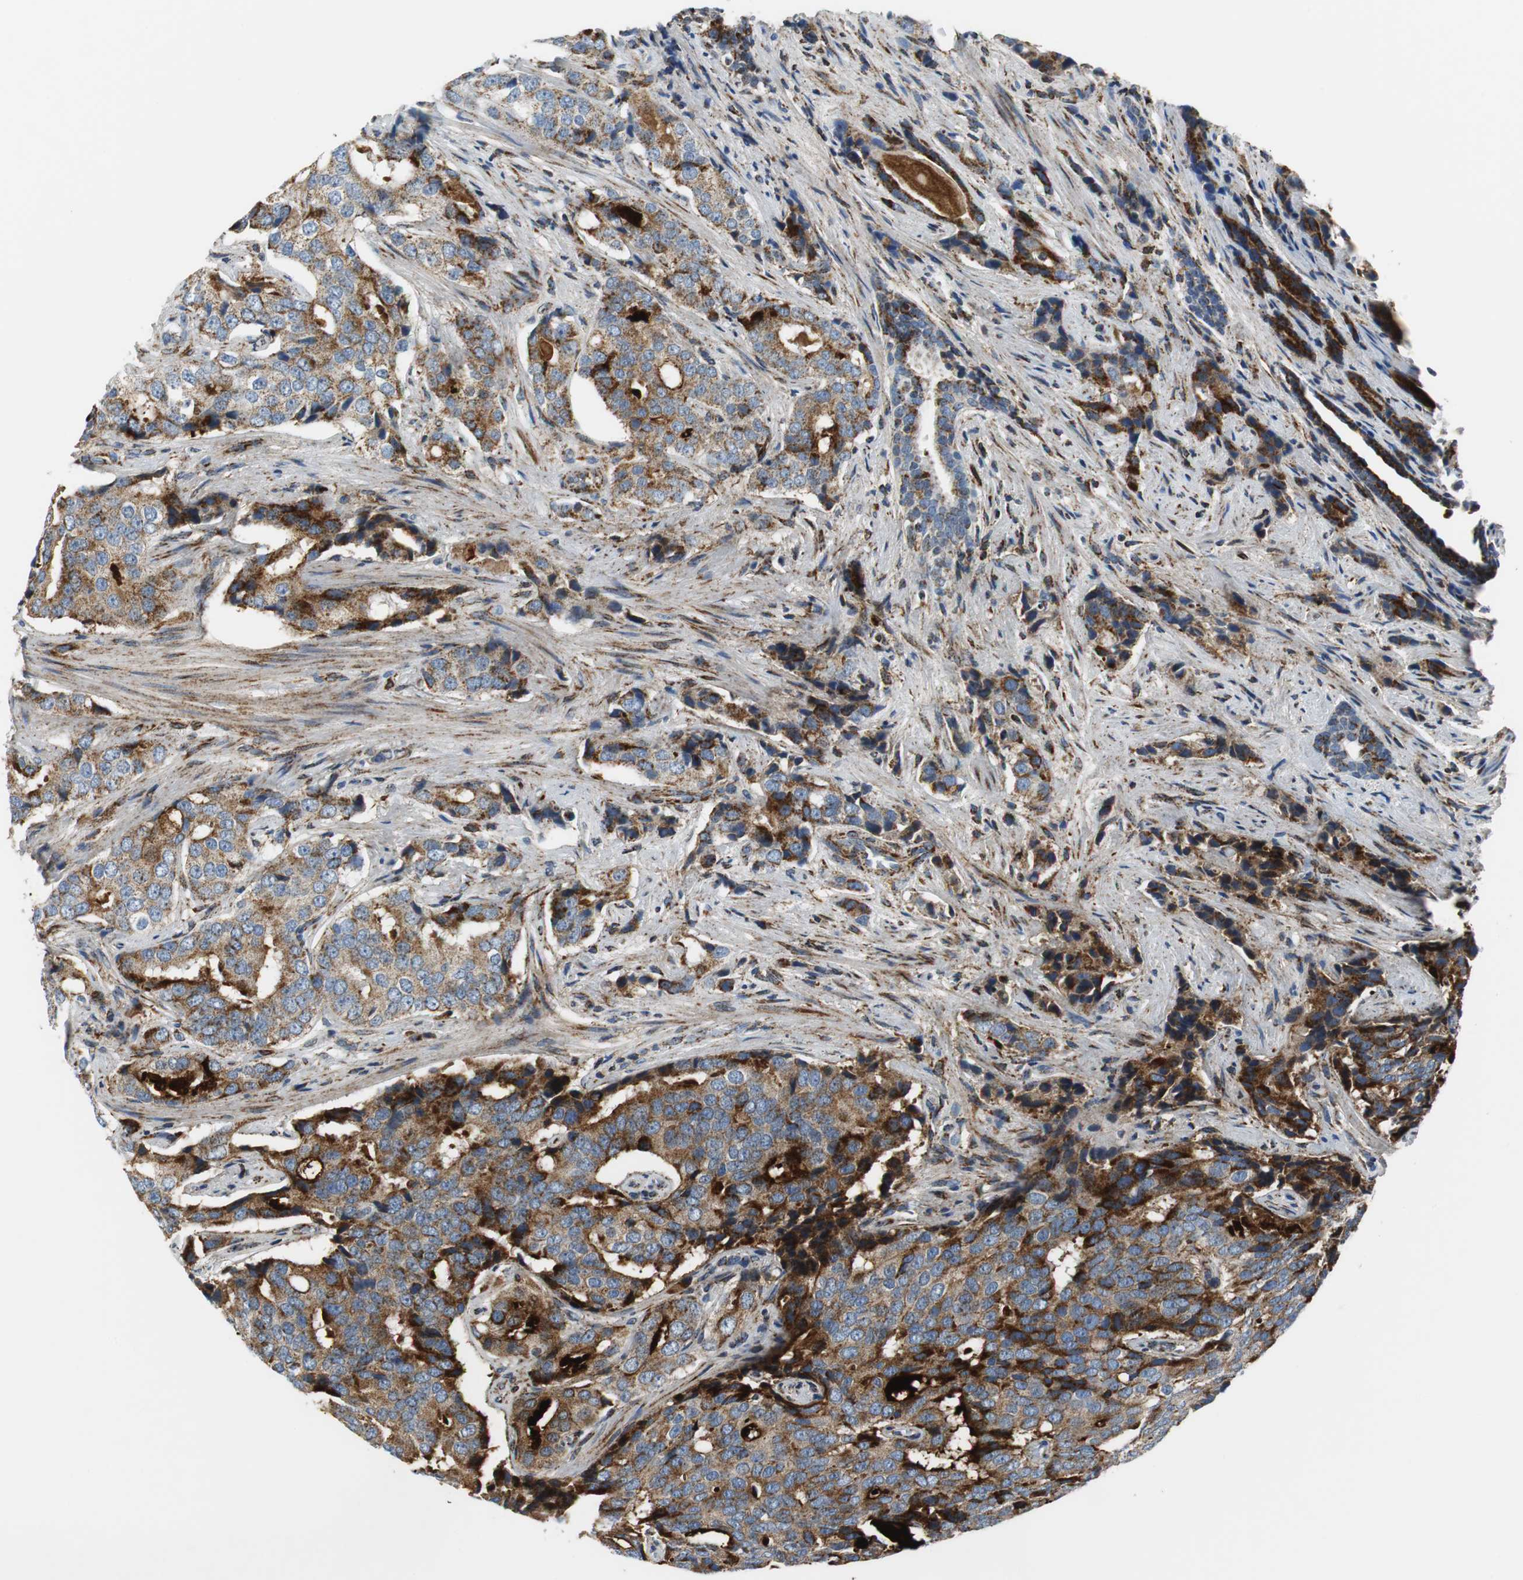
{"staining": {"intensity": "strong", "quantity": ">75%", "location": "cytoplasmic/membranous"}, "tissue": "prostate cancer", "cell_type": "Tumor cells", "image_type": "cancer", "snomed": [{"axis": "morphology", "description": "Adenocarcinoma, High grade"}, {"axis": "topography", "description": "Prostate"}], "caption": "Prostate high-grade adenocarcinoma was stained to show a protein in brown. There is high levels of strong cytoplasmic/membranous staining in approximately >75% of tumor cells. (IHC, brightfield microscopy, high magnification).", "gene": "C1QTNF7", "patient": {"sex": "male", "age": 58}}